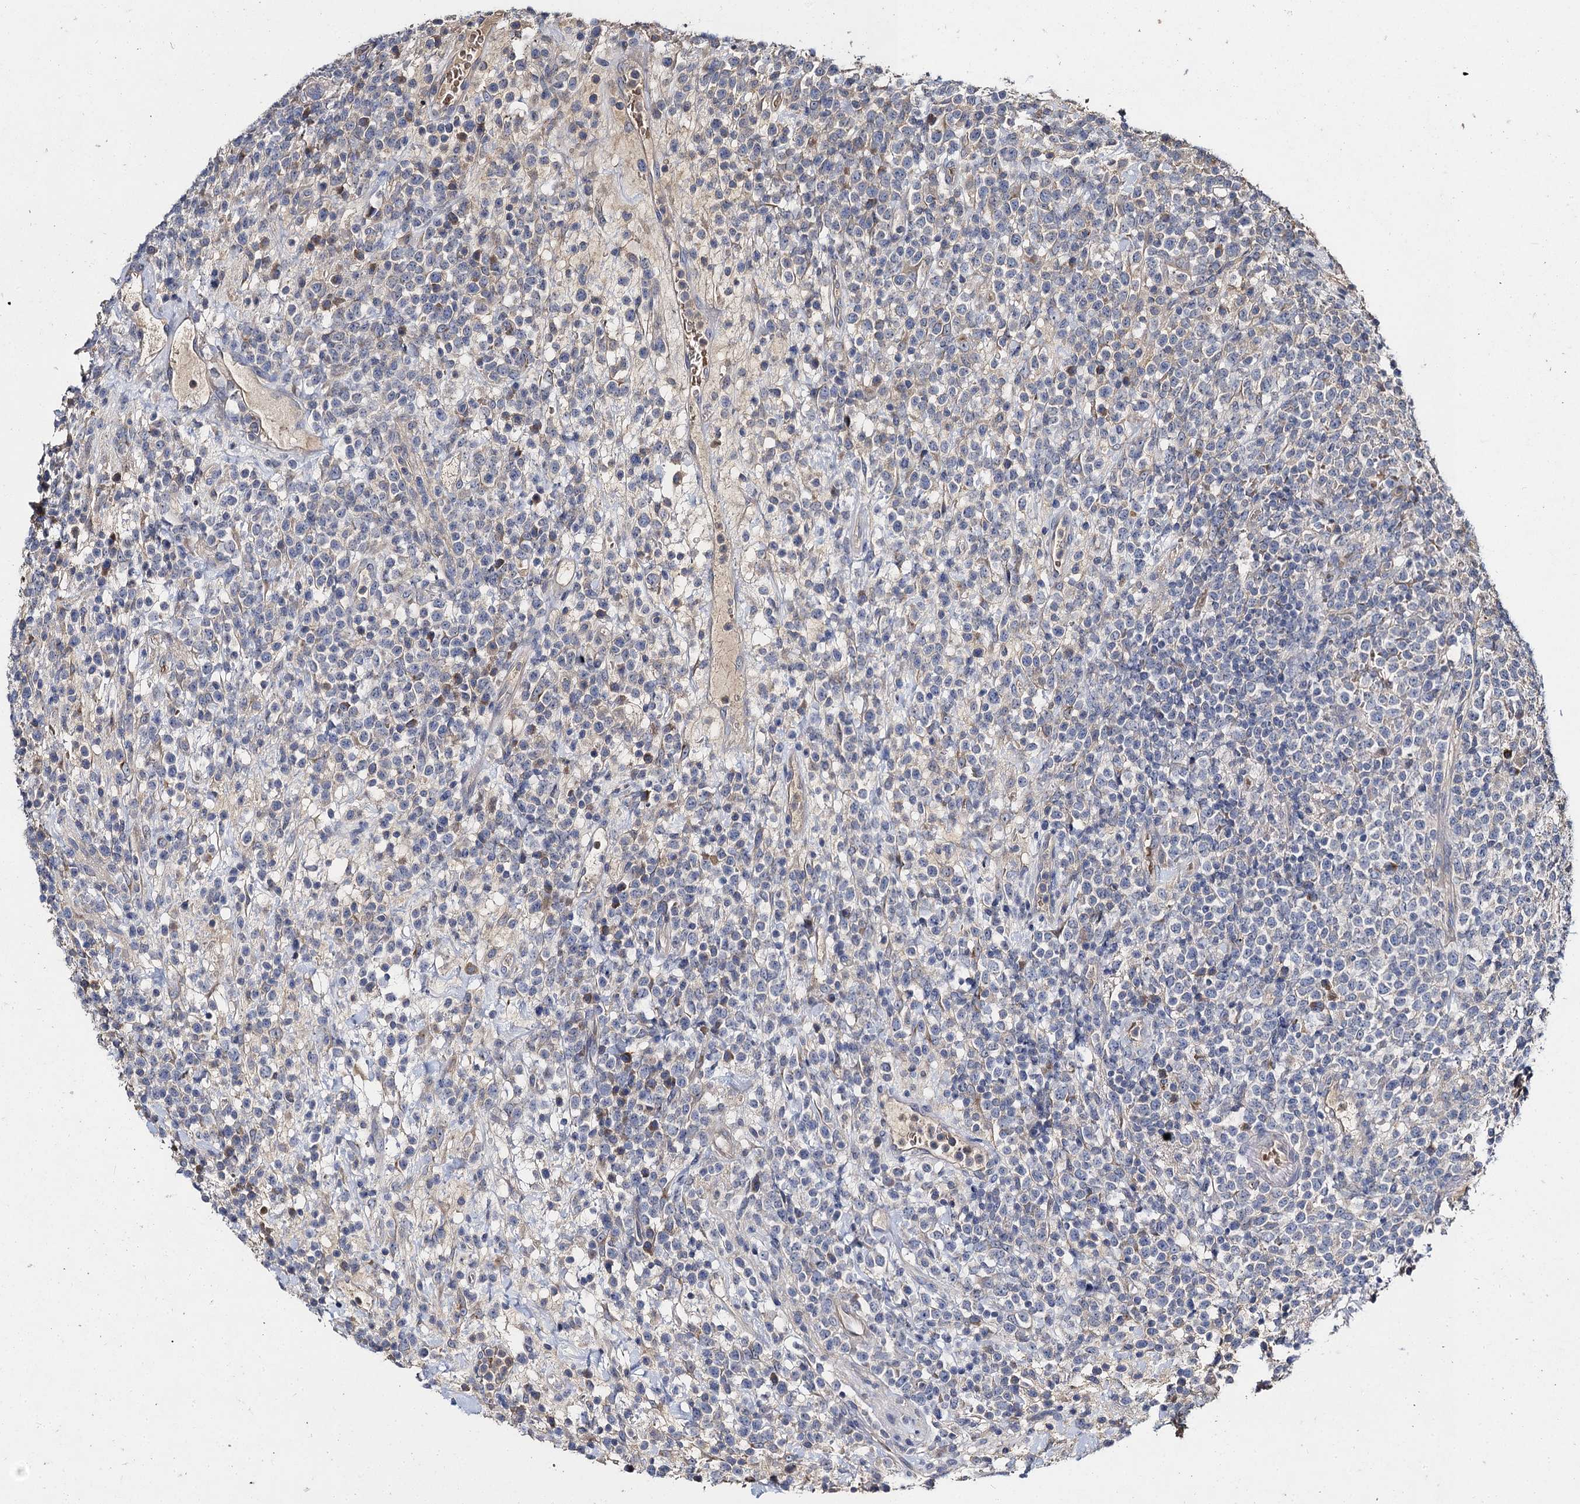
{"staining": {"intensity": "negative", "quantity": "none", "location": "none"}, "tissue": "lymphoma", "cell_type": "Tumor cells", "image_type": "cancer", "snomed": [{"axis": "morphology", "description": "Malignant lymphoma, non-Hodgkin's type, High grade"}, {"axis": "topography", "description": "Colon"}], "caption": "A histopathology image of human malignant lymphoma, non-Hodgkin's type (high-grade) is negative for staining in tumor cells.", "gene": "SLC11A2", "patient": {"sex": "female", "age": 53}}